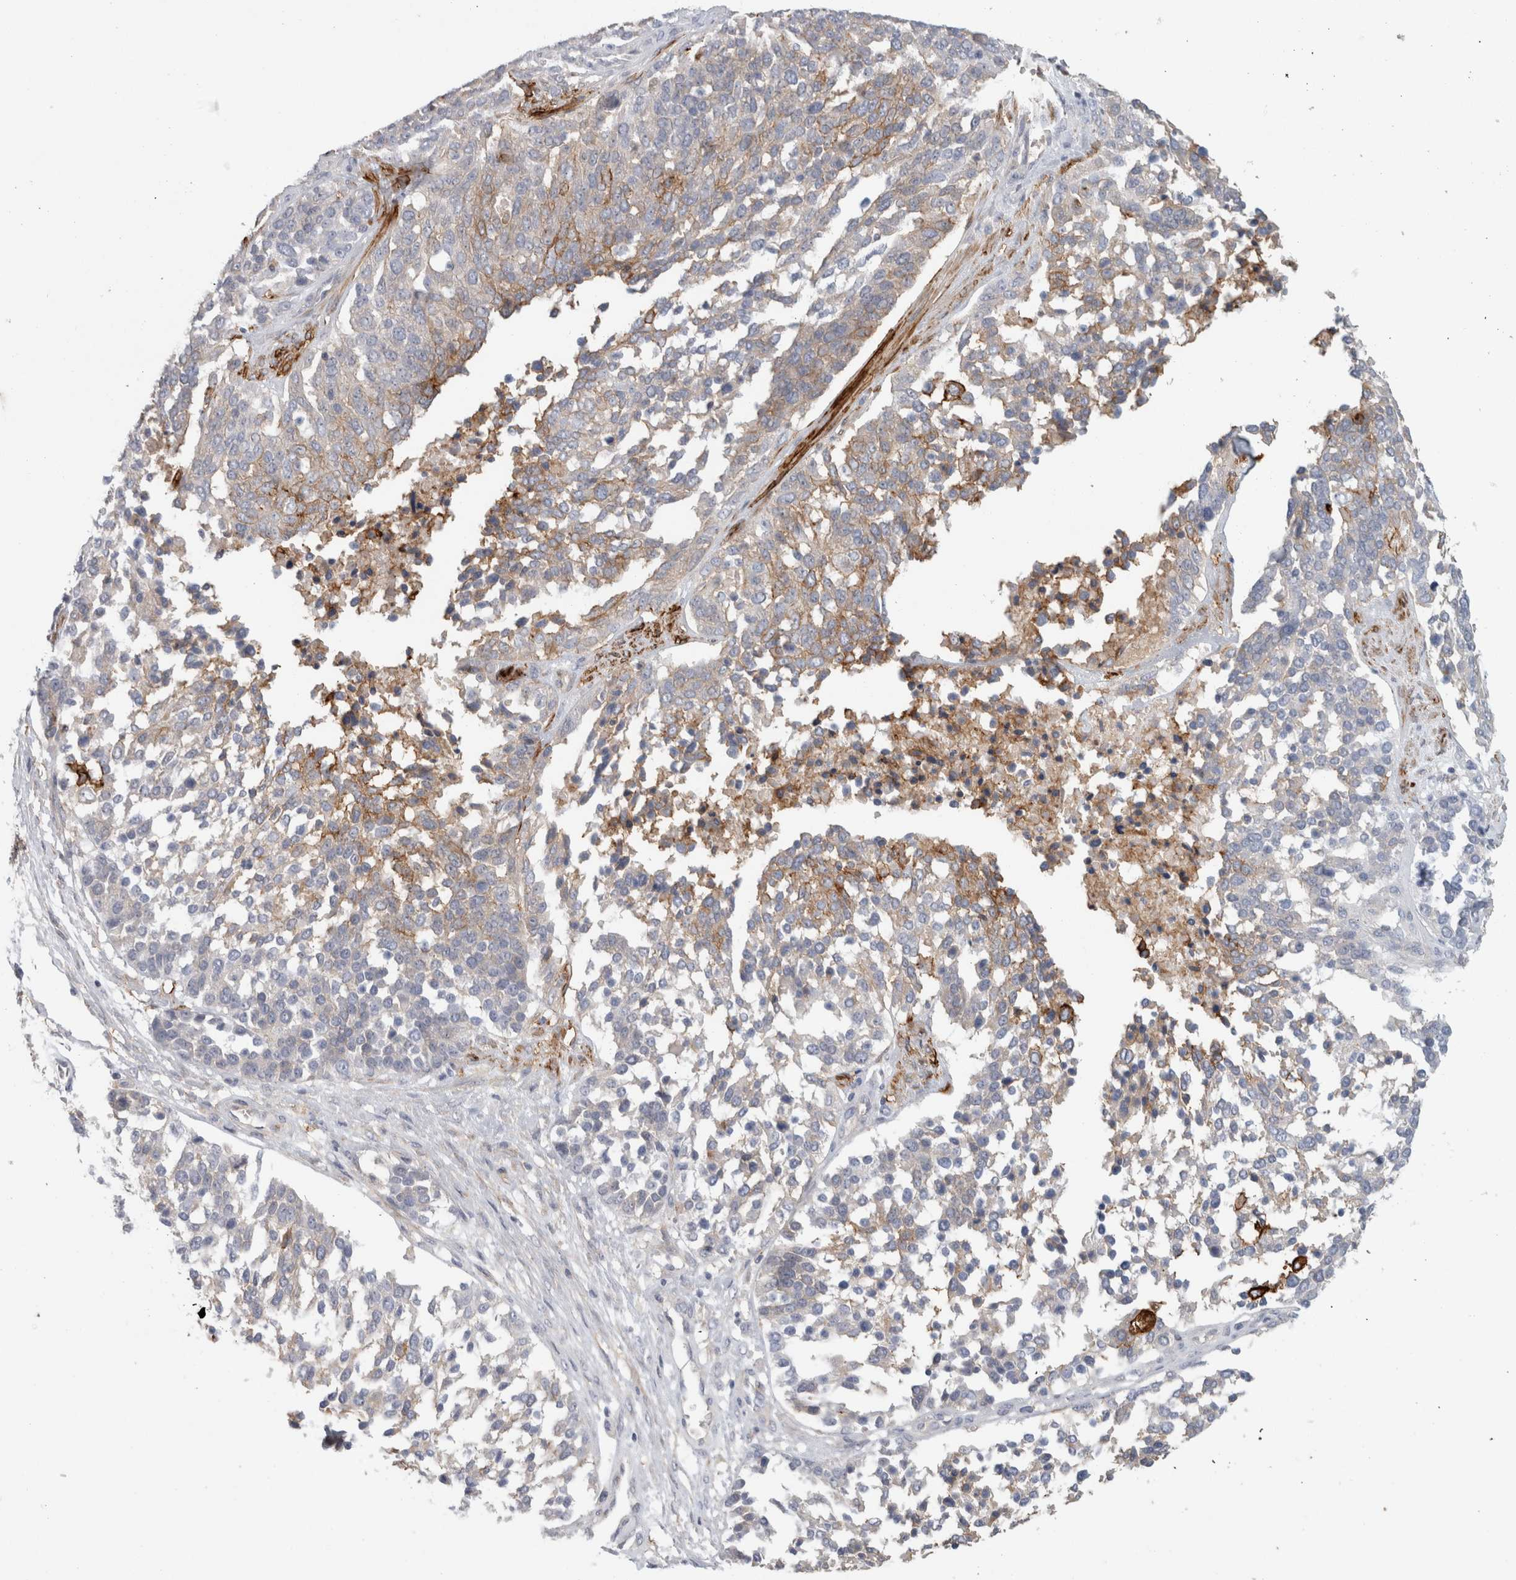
{"staining": {"intensity": "moderate", "quantity": "<25%", "location": "cytoplasmic/membranous"}, "tissue": "ovarian cancer", "cell_type": "Tumor cells", "image_type": "cancer", "snomed": [{"axis": "morphology", "description": "Cystadenocarcinoma, serous, NOS"}, {"axis": "topography", "description": "Ovary"}], "caption": "Ovarian cancer was stained to show a protein in brown. There is low levels of moderate cytoplasmic/membranous staining in approximately <25% of tumor cells.", "gene": "CD55", "patient": {"sex": "female", "age": 44}}